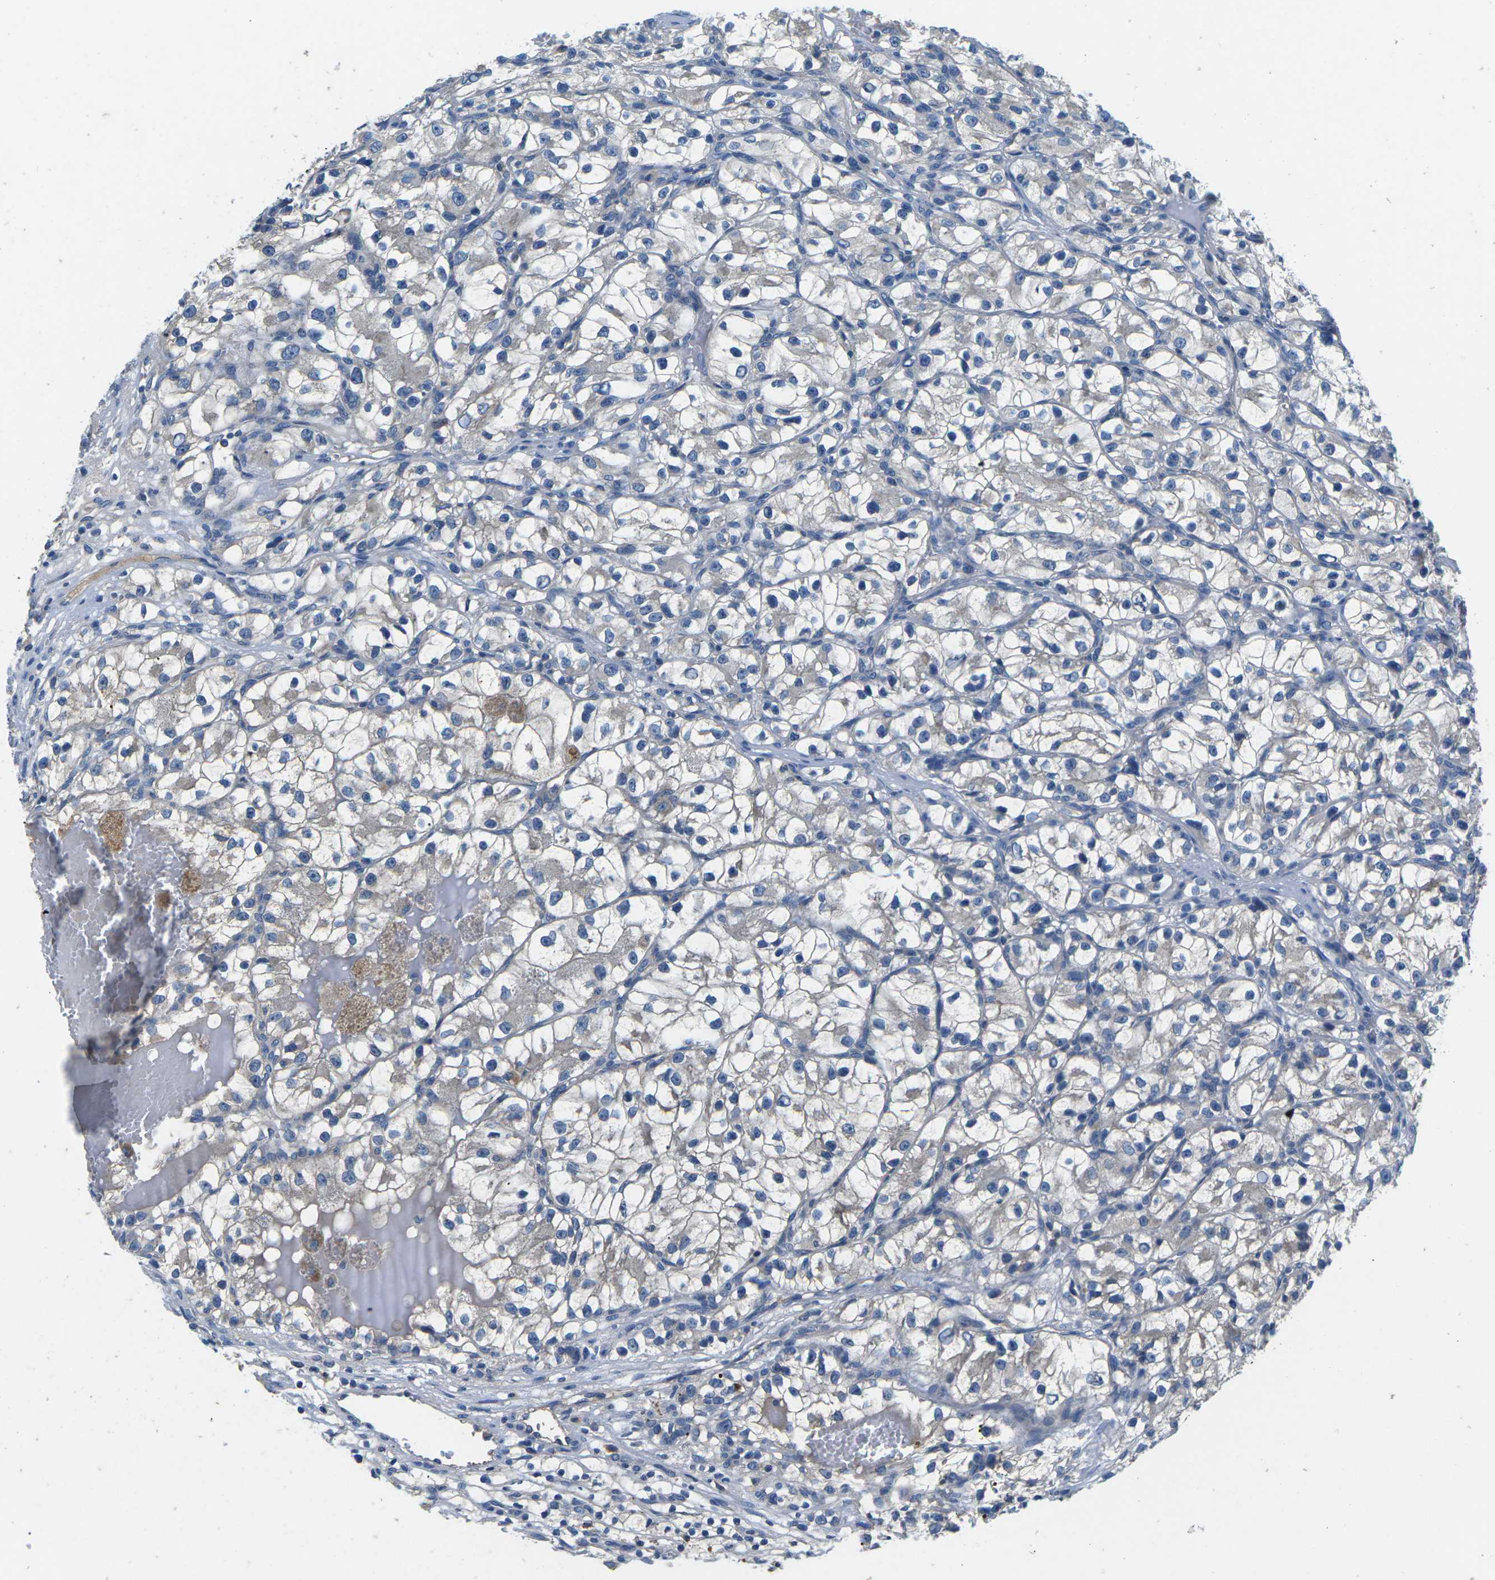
{"staining": {"intensity": "weak", "quantity": "<25%", "location": "cytoplasmic/membranous"}, "tissue": "renal cancer", "cell_type": "Tumor cells", "image_type": "cancer", "snomed": [{"axis": "morphology", "description": "Adenocarcinoma, NOS"}, {"axis": "topography", "description": "Kidney"}], "caption": "A photomicrograph of human renal cancer is negative for staining in tumor cells.", "gene": "PDCD6IP", "patient": {"sex": "female", "age": 57}}